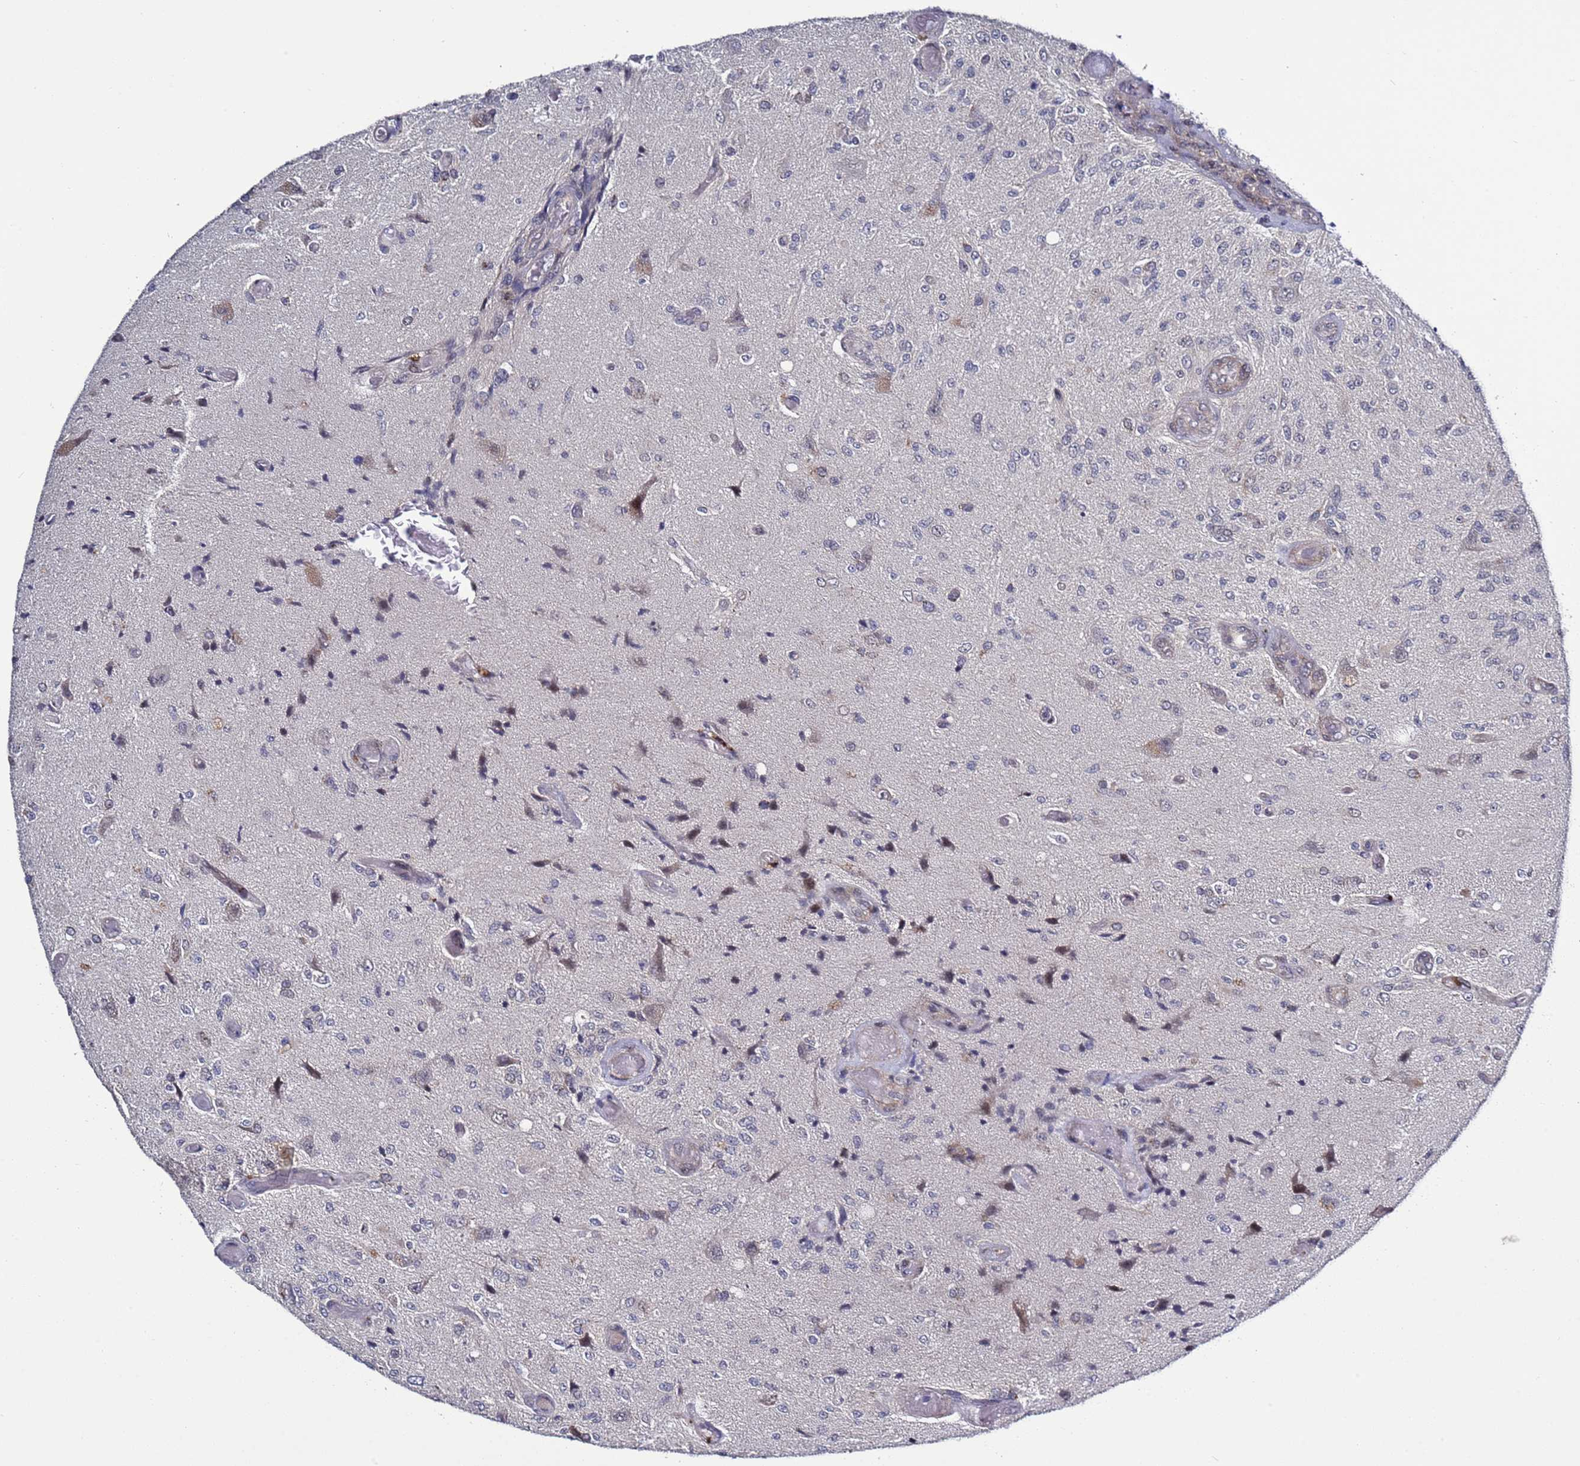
{"staining": {"intensity": "negative", "quantity": "none", "location": "none"}, "tissue": "glioma", "cell_type": "Tumor cells", "image_type": "cancer", "snomed": [{"axis": "morphology", "description": "Normal tissue, NOS"}, {"axis": "morphology", "description": "Glioma, malignant, High grade"}, {"axis": "topography", "description": "Cerebral cortex"}], "caption": "Immunohistochemistry of malignant high-grade glioma exhibits no staining in tumor cells.", "gene": "POLR2D", "patient": {"sex": "male", "age": 77}}